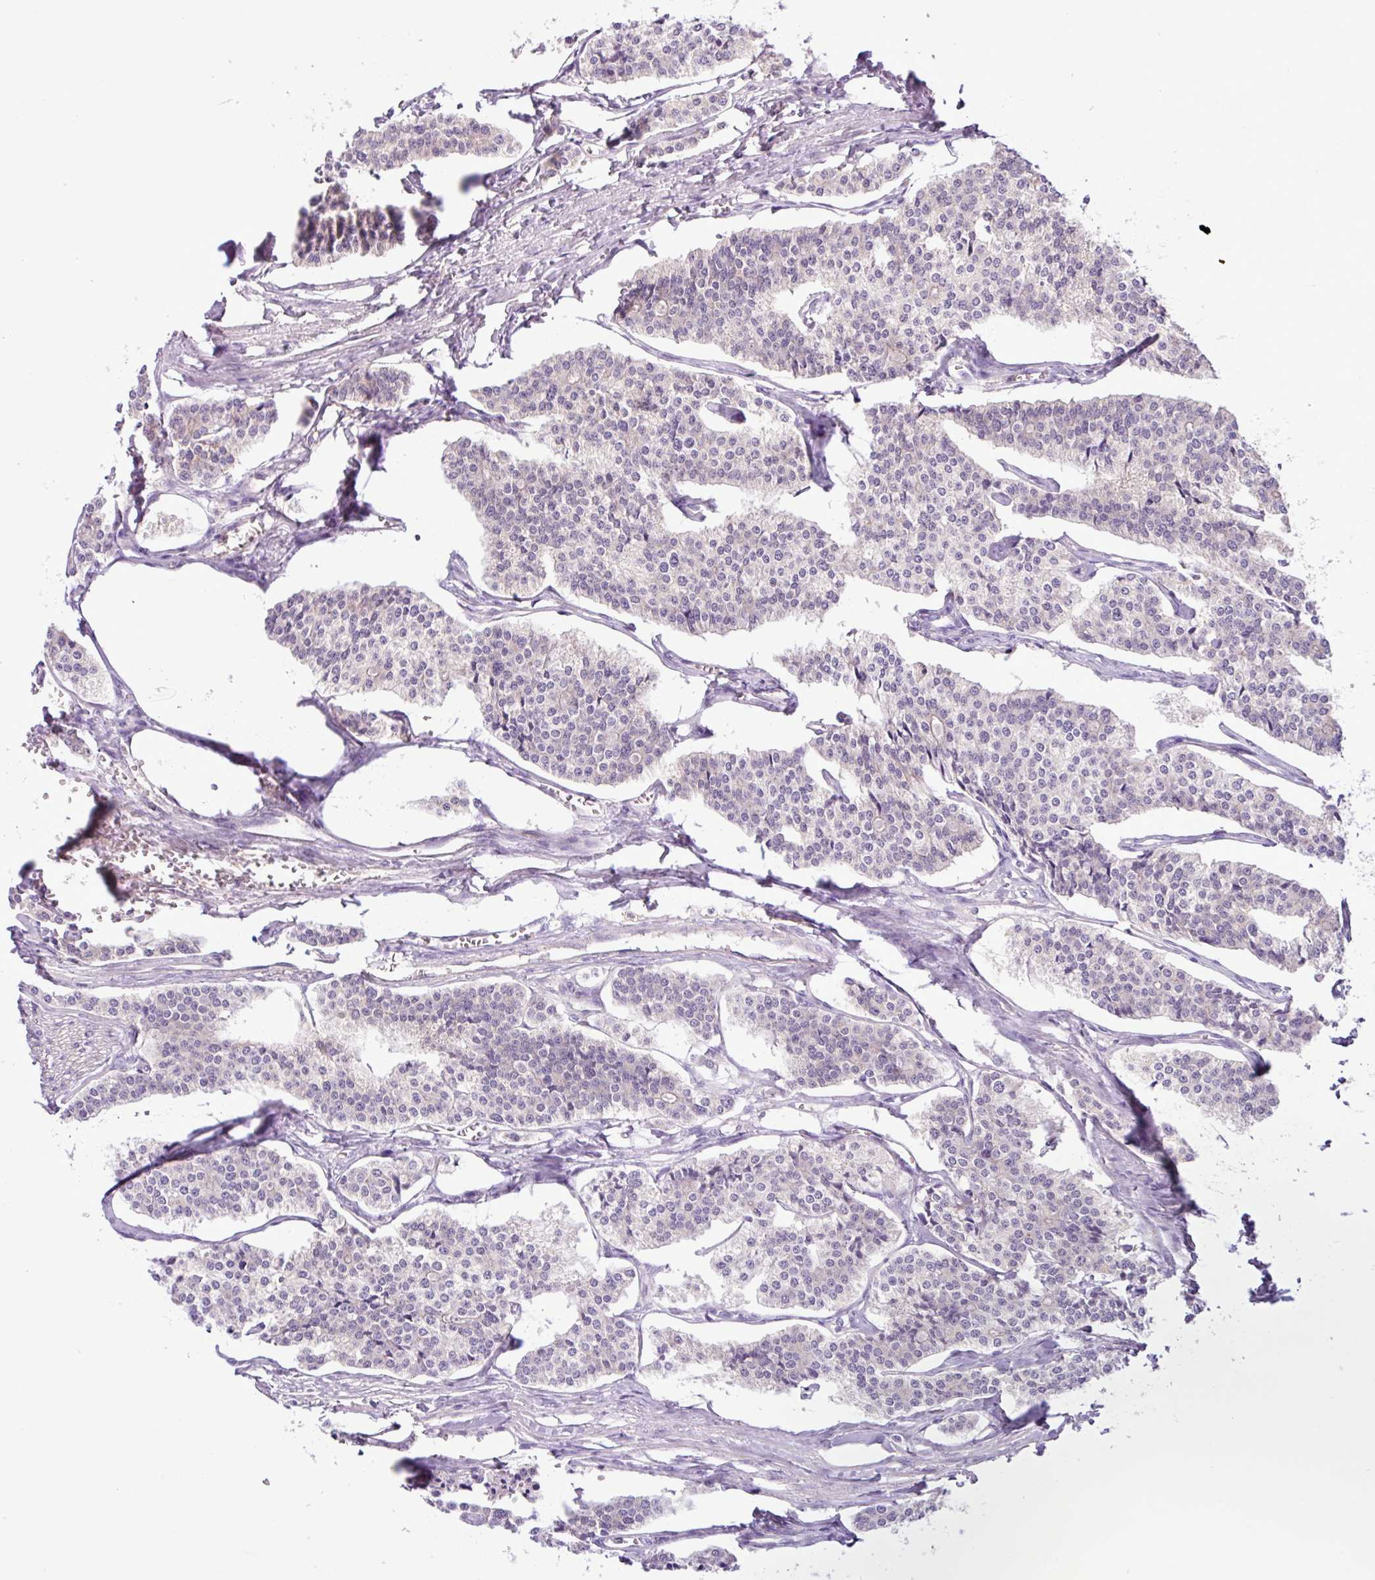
{"staining": {"intensity": "negative", "quantity": "none", "location": "none"}, "tissue": "carcinoid", "cell_type": "Tumor cells", "image_type": "cancer", "snomed": [{"axis": "morphology", "description": "Carcinoid, malignant, NOS"}, {"axis": "topography", "description": "Small intestine"}], "caption": "Immunohistochemical staining of human carcinoid reveals no significant positivity in tumor cells.", "gene": "TONSL", "patient": {"sex": "male", "age": 63}}